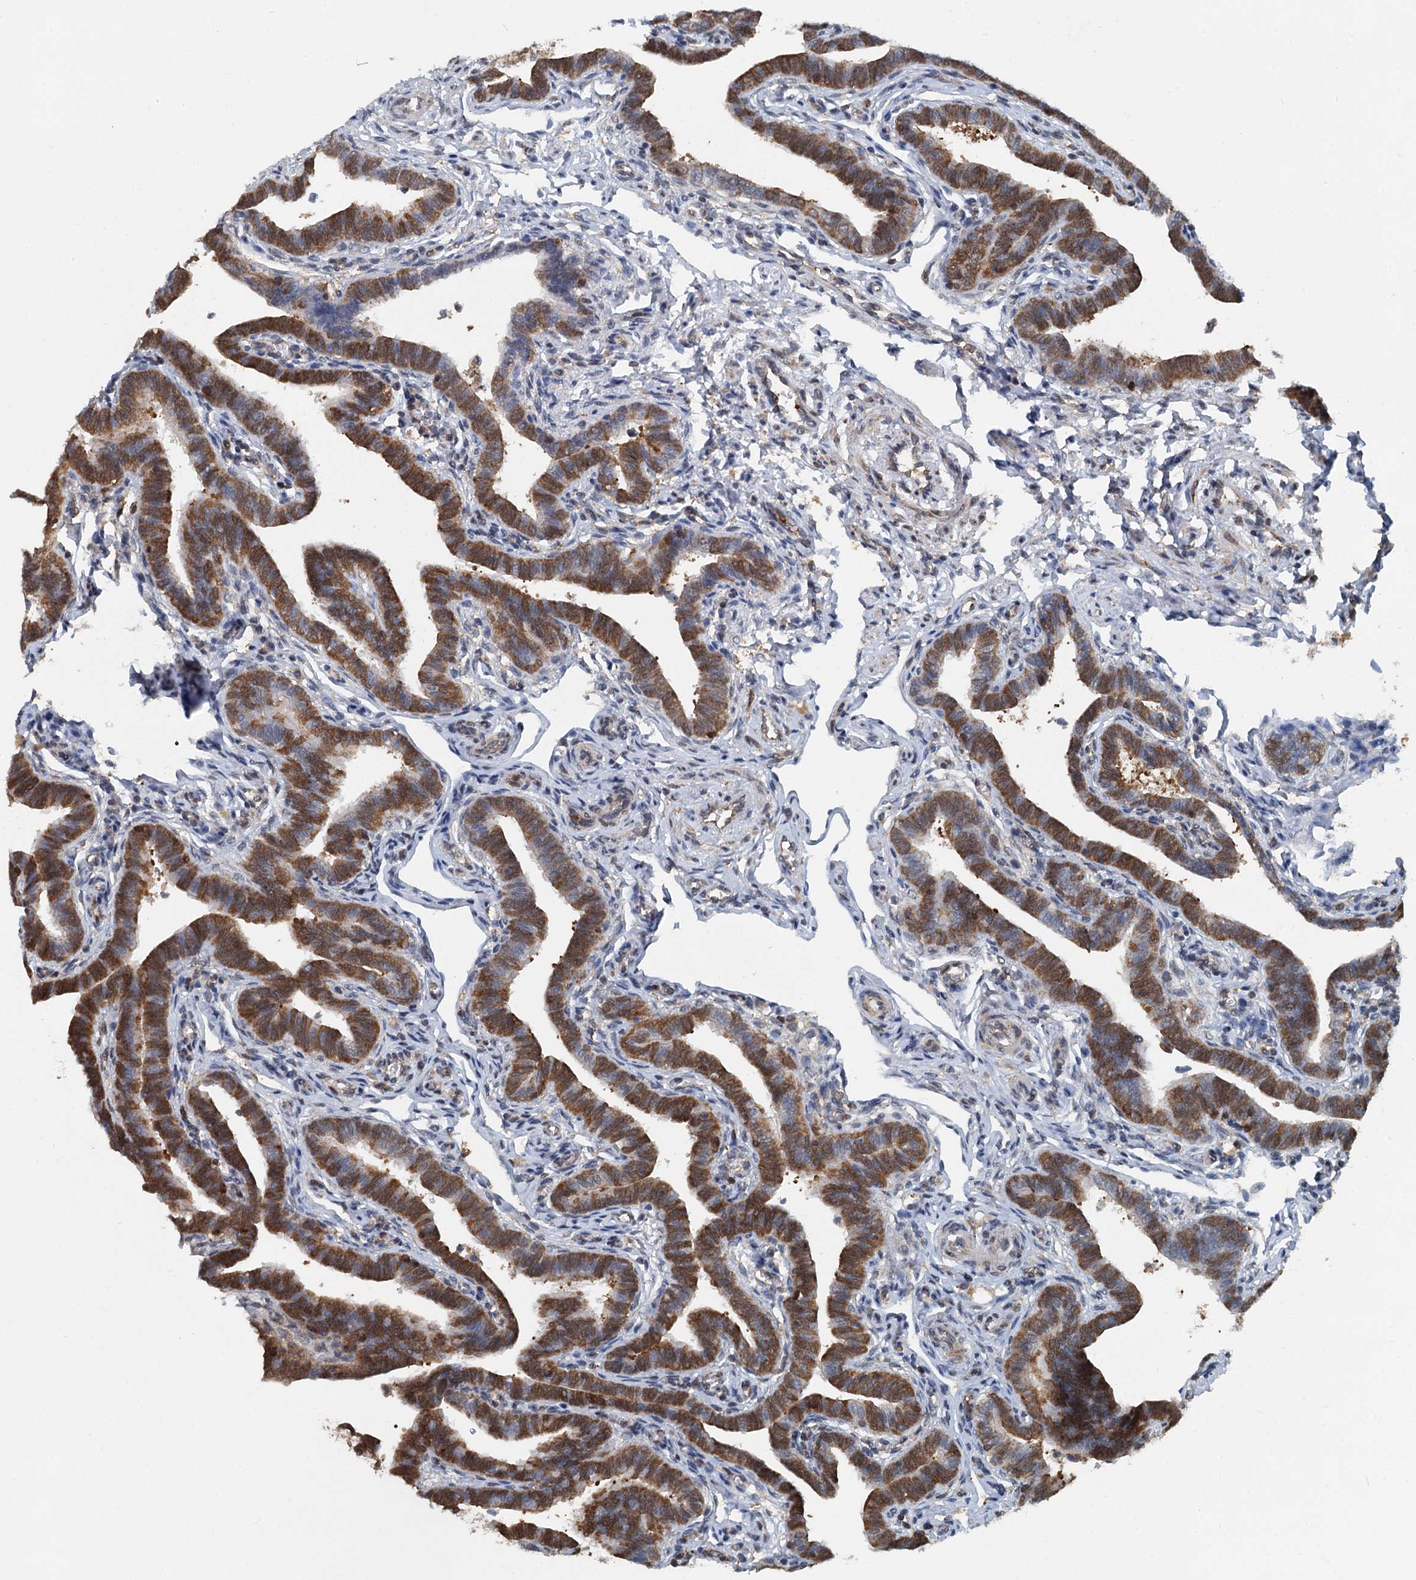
{"staining": {"intensity": "strong", "quantity": ">75%", "location": "cytoplasmic/membranous"}, "tissue": "fallopian tube", "cell_type": "Glandular cells", "image_type": "normal", "snomed": [{"axis": "morphology", "description": "Normal tissue, NOS"}, {"axis": "topography", "description": "Fallopian tube"}], "caption": "The histopathology image exhibits a brown stain indicating the presence of a protein in the cytoplasmic/membranous of glandular cells in fallopian tube. The staining was performed using DAB, with brown indicating positive protein expression. Nuclei are stained blue with hematoxylin.", "gene": "GPI", "patient": {"sex": "female", "age": 36}}